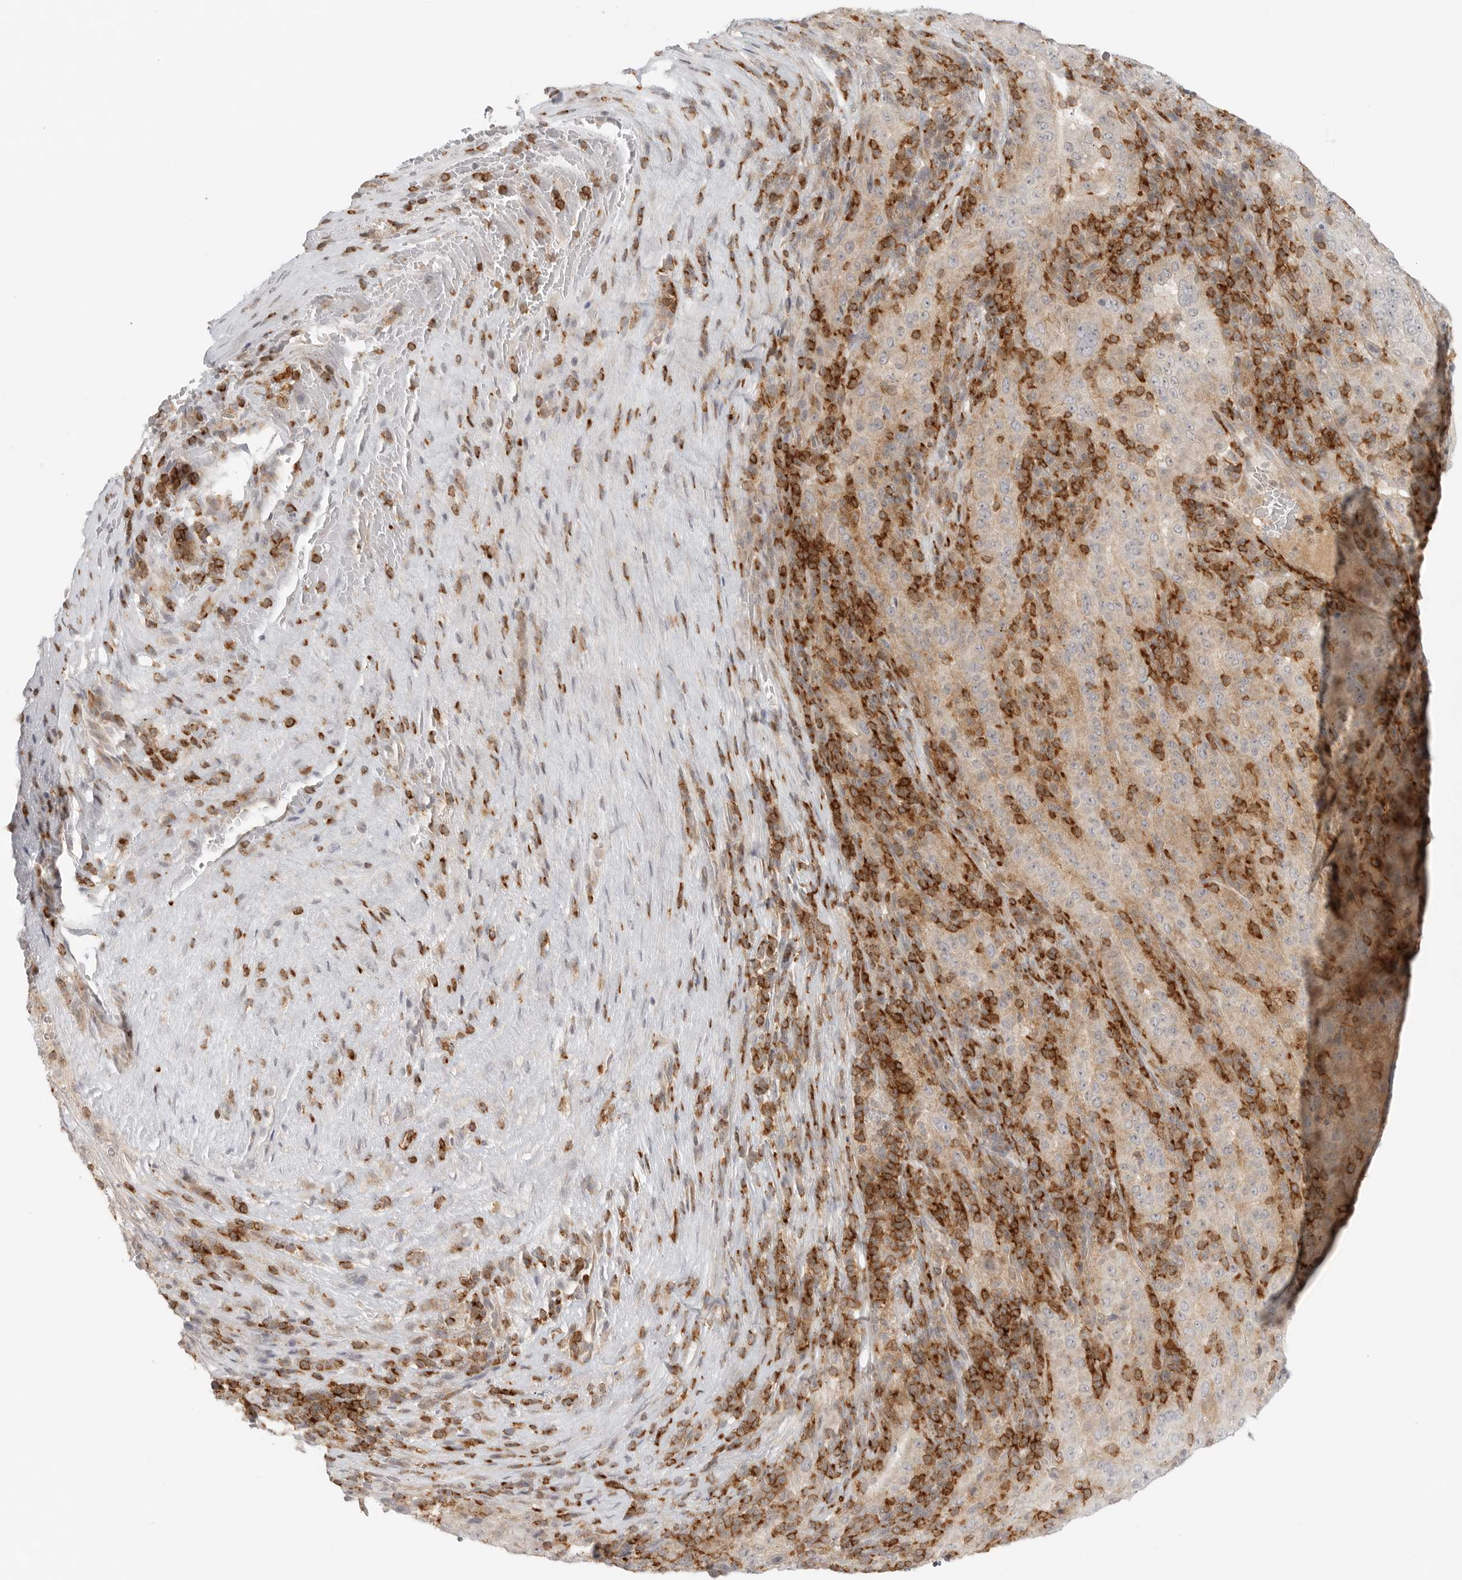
{"staining": {"intensity": "weak", "quantity": "25%-75%", "location": "cytoplasmic/membranous"}, "tissue": "pancreatic cancer", "cell_type": "Tumor cells", "image_type": "cancer", "snomed": [{"axis": "morphology", "description": "Adenocarcinoma, NOS"}, {"axis": "topography", "description": "Pancreas"}], "caption": "The micrograph demonstrates immunohistochemical staining of pancreatic cancer. There is weak cytoplasmic/membranous staining is seen in about 25%-75% of tumor cells.", "gene": "SH3KBP1", "patient": {"sex": "male", "age": 63}}